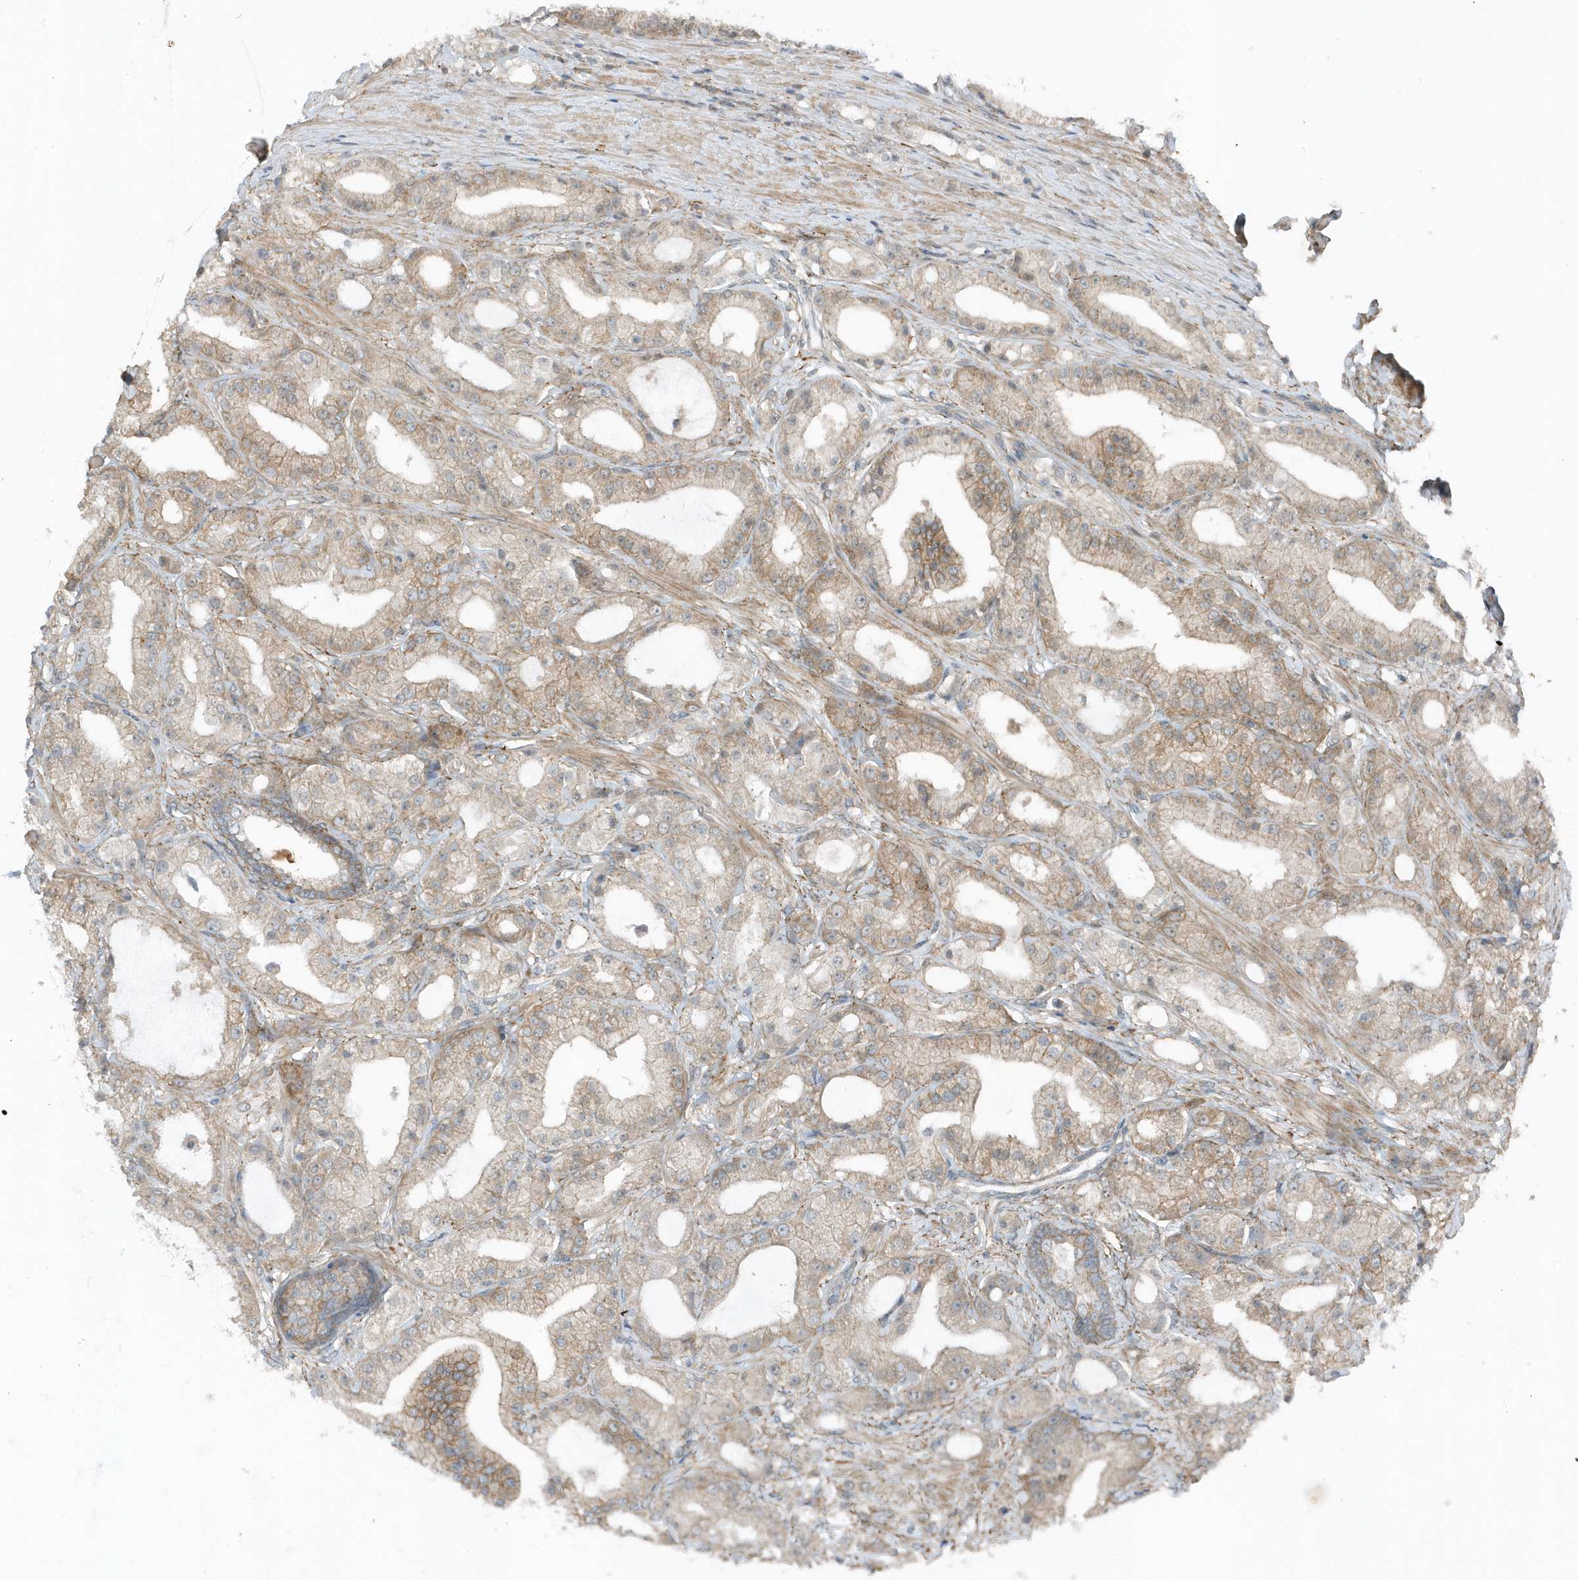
{"staining": {"intensity": "weak", "quantity": ">75%", "location": "cytoplasmic/membranous"}, "tissue": "prostate cancer", "cell_type": "Tumor cells", "image_type": "cancer", "snomed": [{"axis": "morphology", "description": "Adenocarcinoma, Low grade"}, {"axis": "topography", "description": "Prostate"}], "caption": "The image displays a brown stain indicating the presence of a protein in the cytoplasmic/membranous of tumor cells in adenocarcinoma (low-grade) (prostate).", "gene": "PARD3B", "patient": {"sex": "male", "age": 67}}